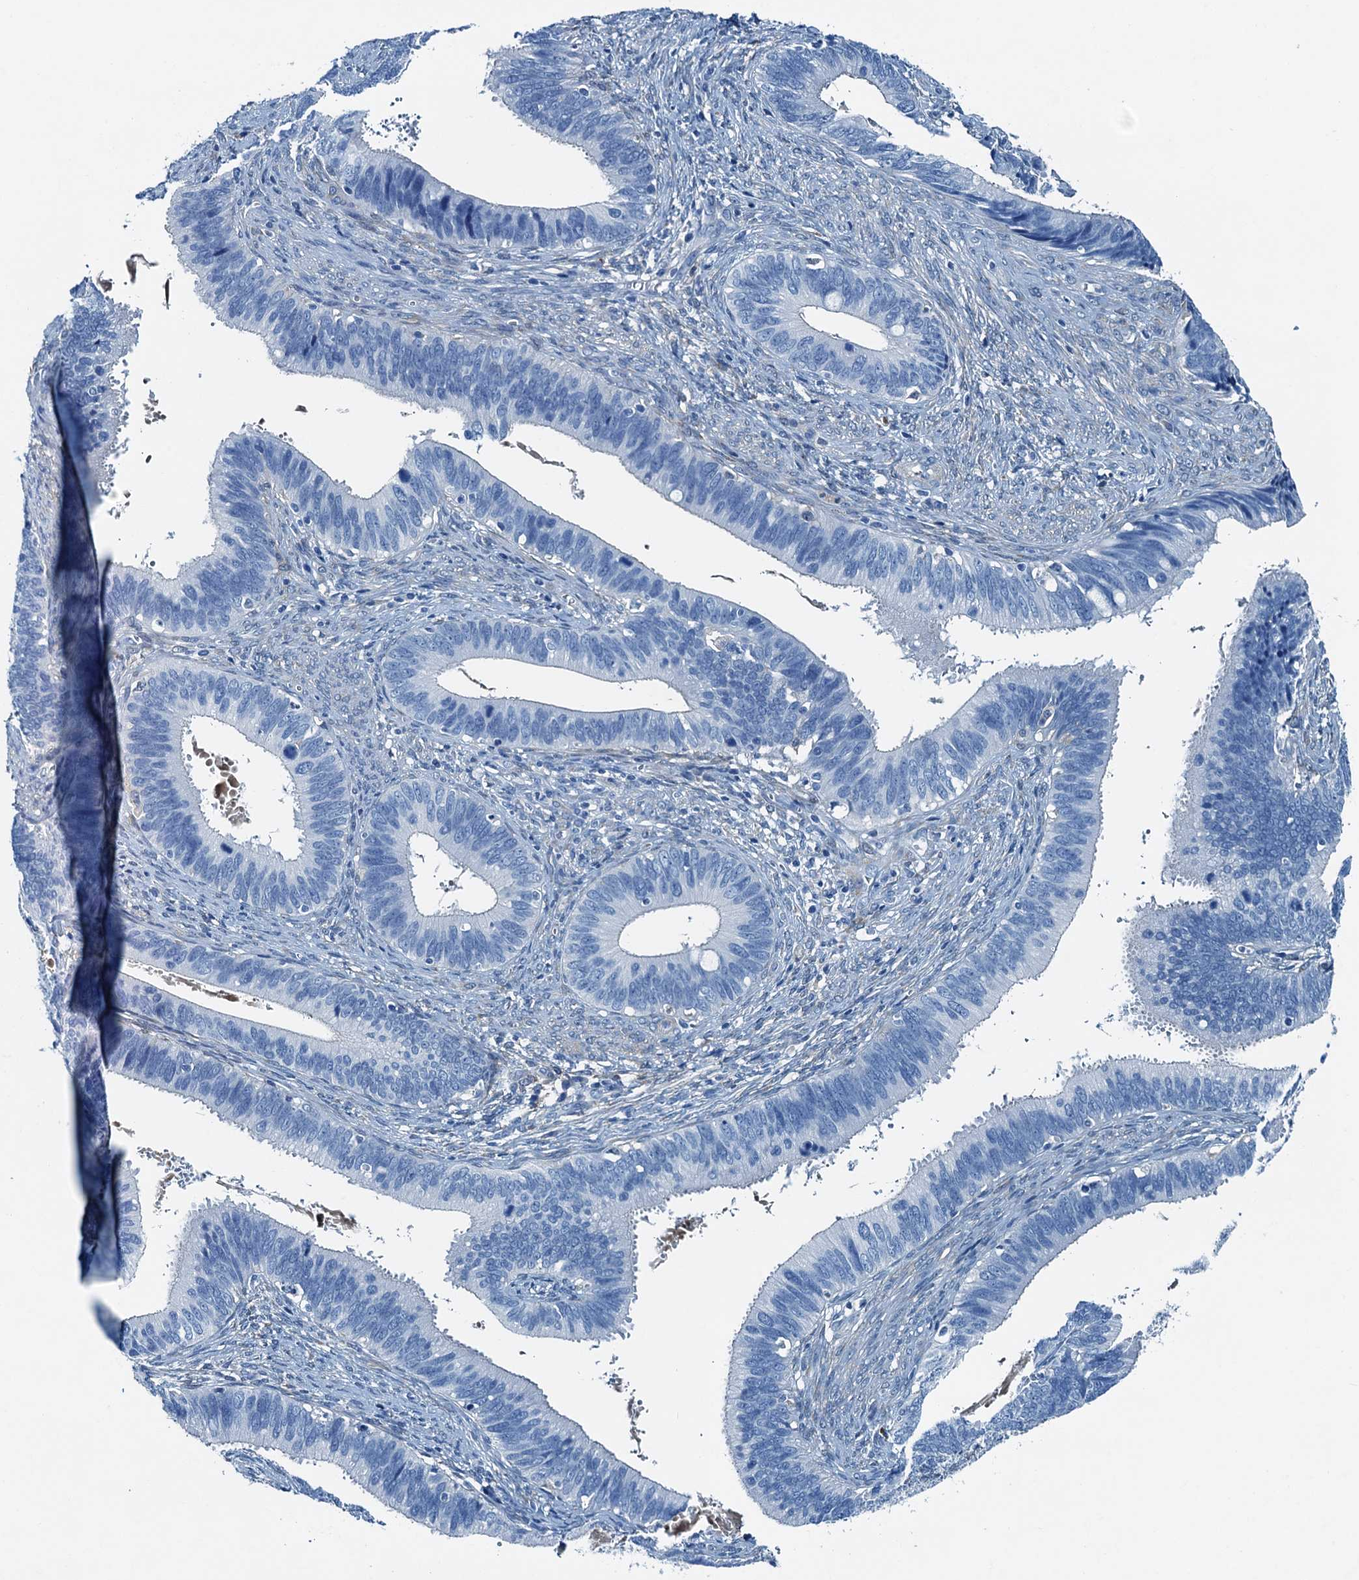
{"staining": {"intensity": "negative", "quantity": "none", "location": "none"}, "tissue": "cervical cancer", "cell_type": "Tumor cells", "image_type": "cancer", "snomed": [{"axis": "morphology", "description": "Adenocarcinoma, NOS"}, {"axis": "topography", "description": "Cervix"}], "caption": "This micrograph is of cervical adenocarcinoma stained with immunohistochemistry (IHC) to label a protein in brown with the nuclei are counter-stained blue. There is no positivity in tumor cells.", "gene": "RAB3IL1", "patient": {"sex": "female", "age": 42}}